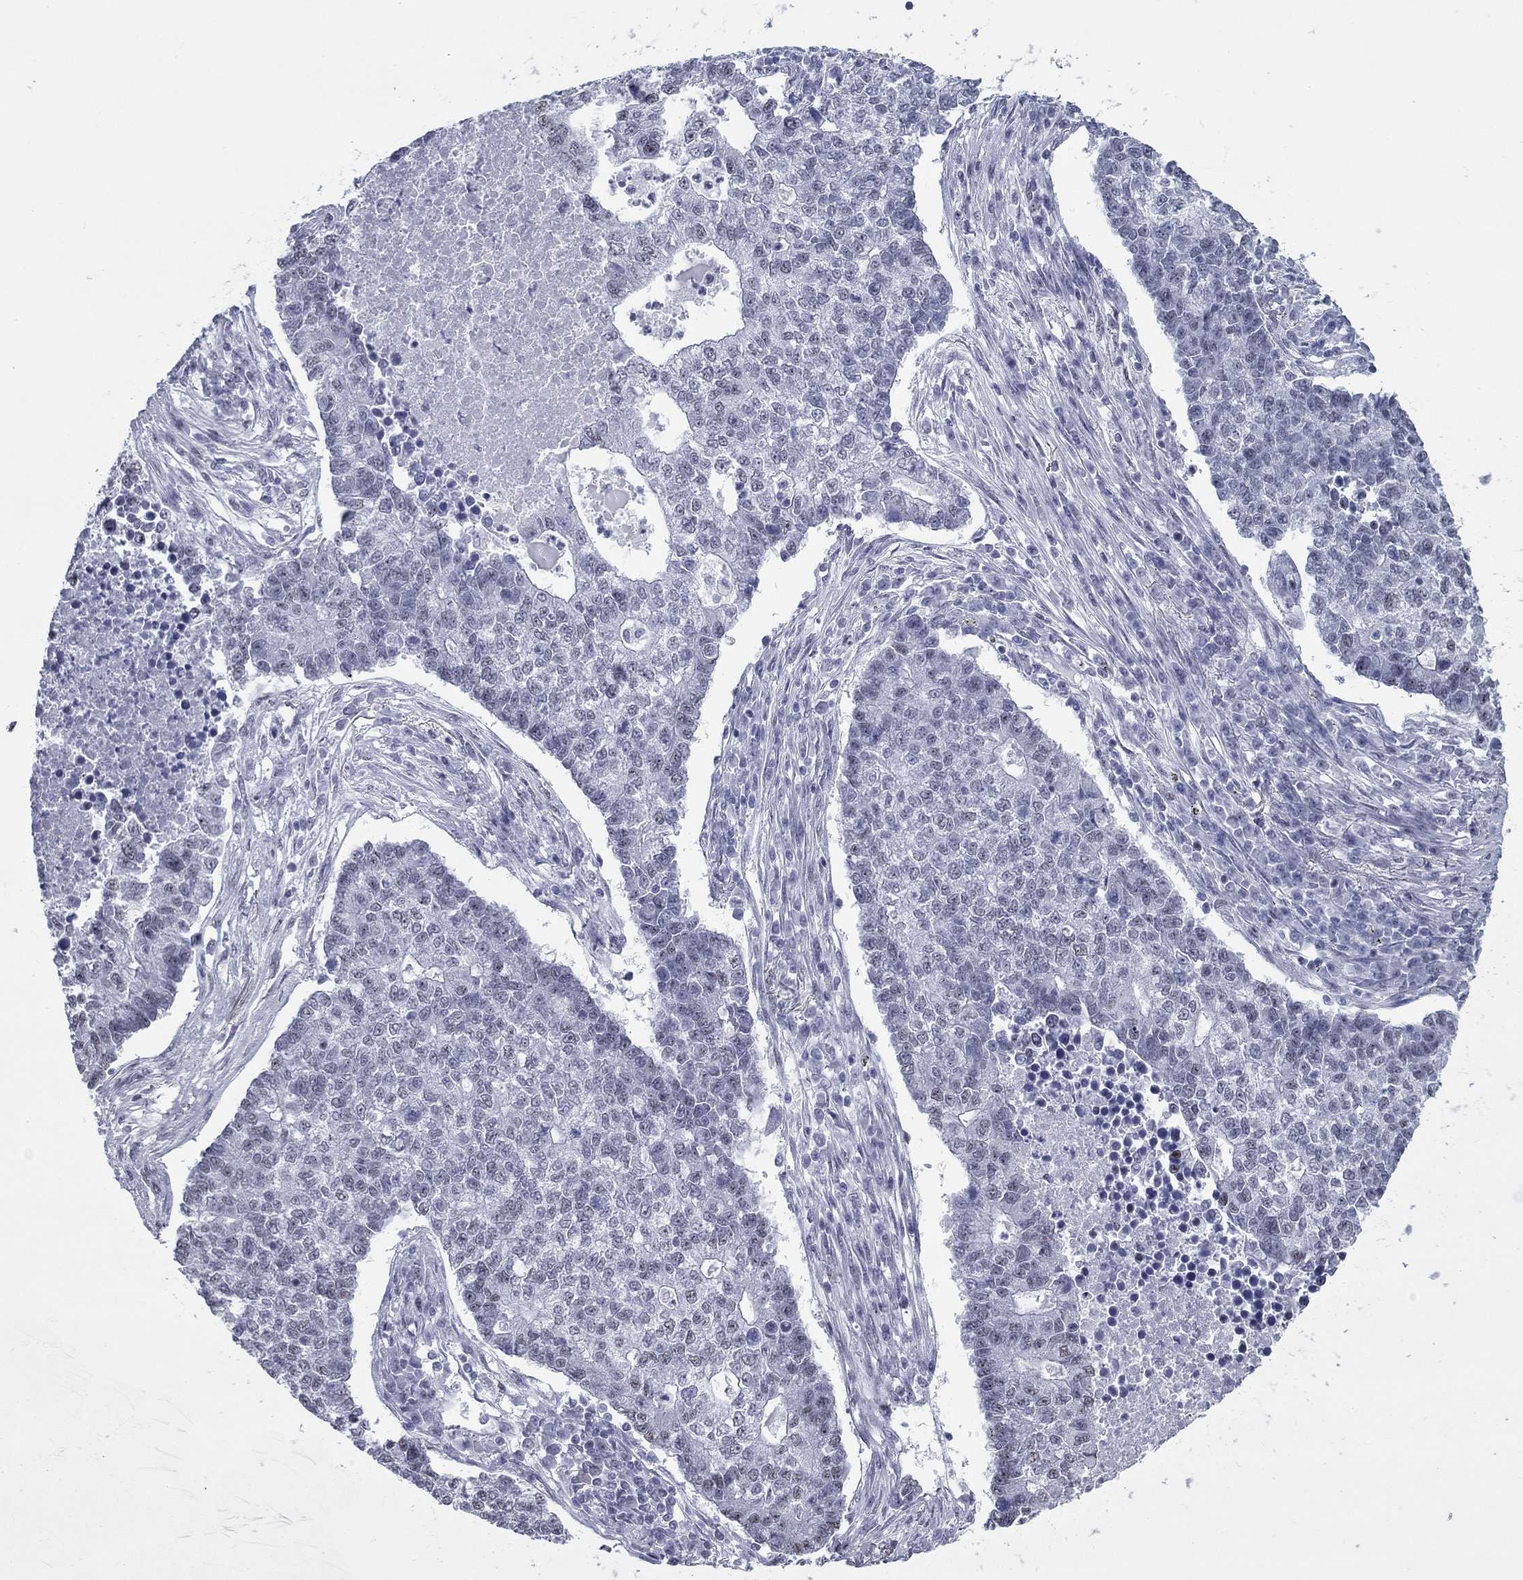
{"staining": {"intensity": "negative", "quantity": "none", "location": "none"}, "tissue": "lung cancer", "cell_type": "Tumor cells", "image_type": "cancer", "snomed": [{"axis": "morphology", "description": "Adenocarcinoma, NOS"}, {"axis": "topography", "description": "Lung"}], "caption": "Immunohistochemistry (IHC) image of human lung cancer (adenocarcinoma) stained for a protein (brown), which reveals no positivity in tumor cells.", "gene": "ASF1B", "patient": {"sex": "male", "age": 57}}